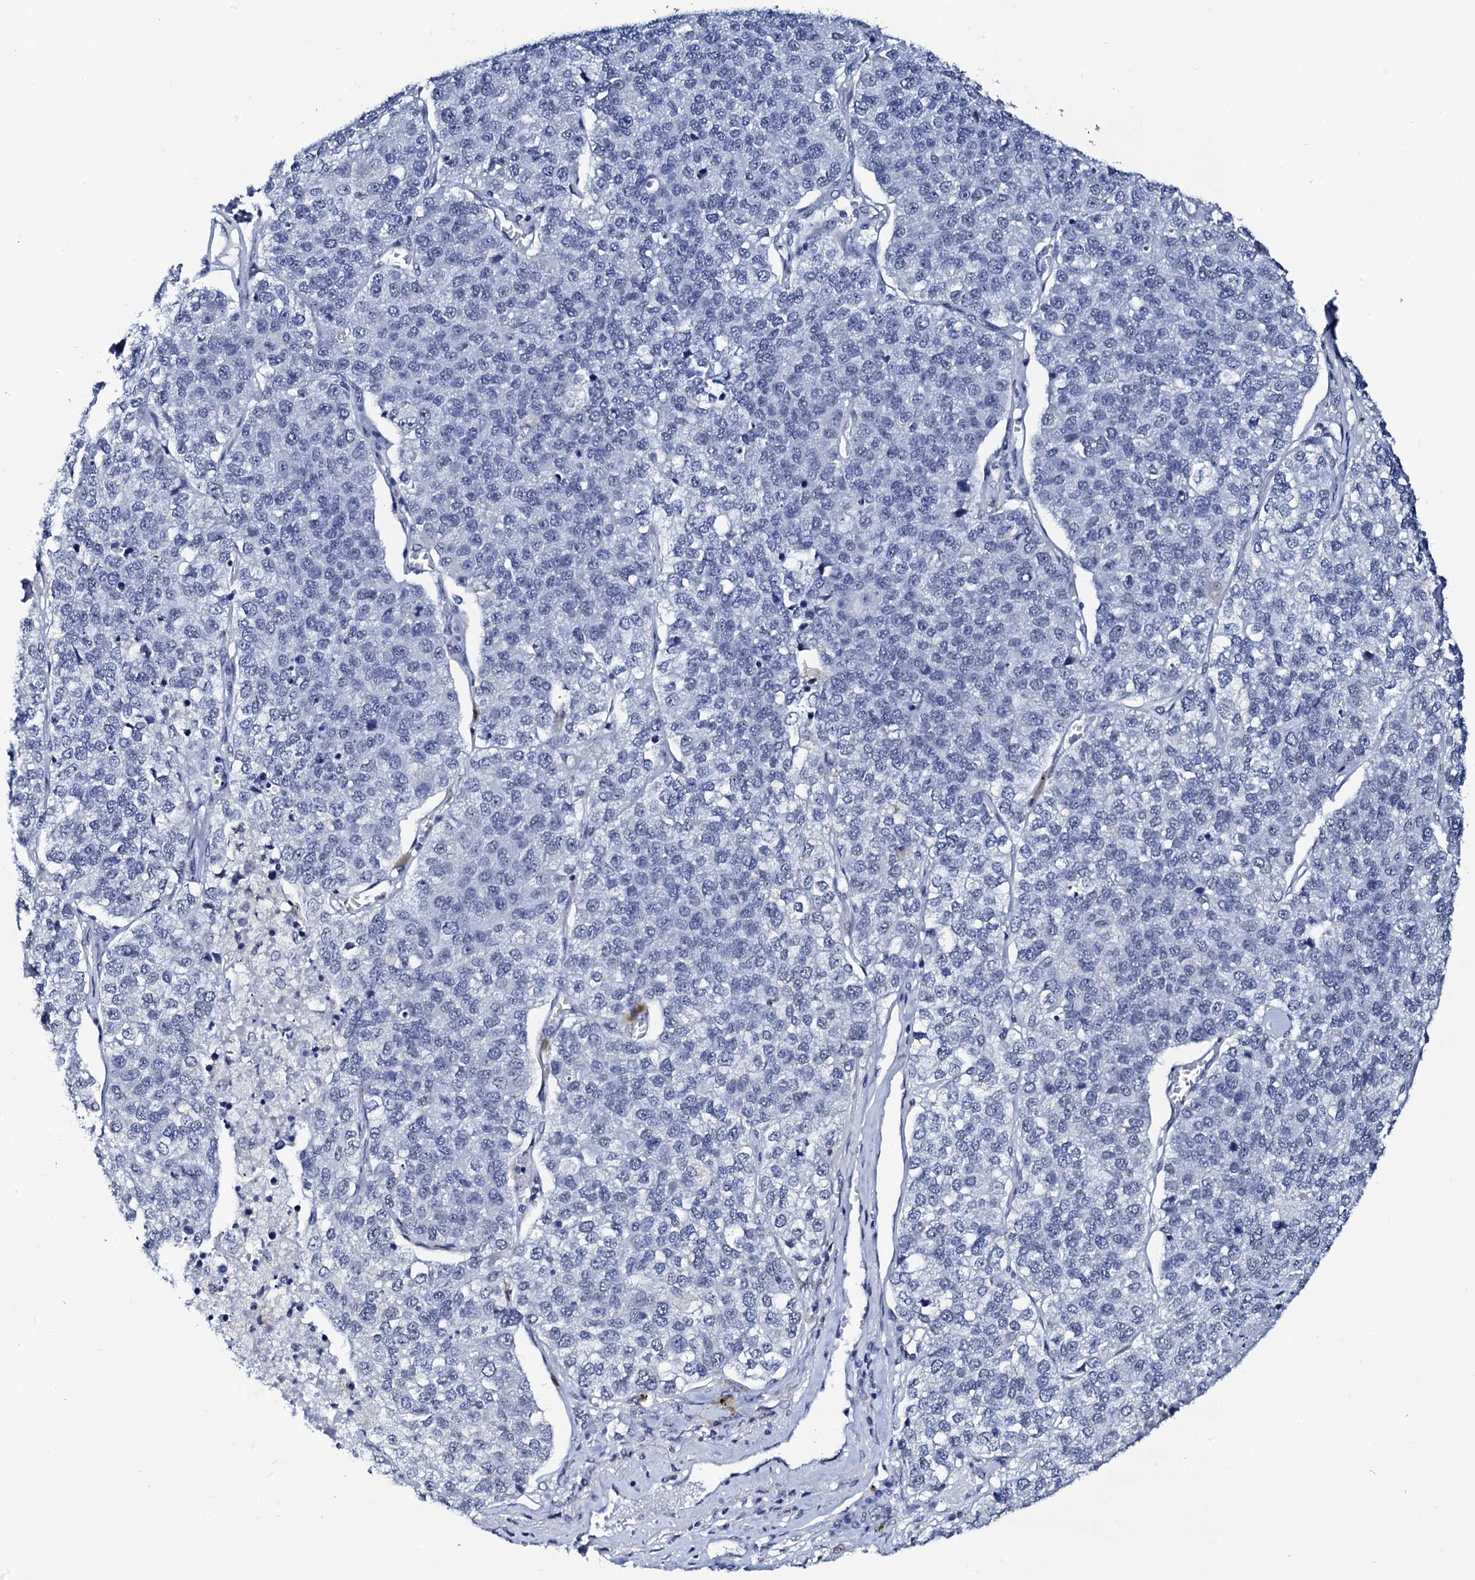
{"staining": {"intensity": "negative", "quantity": "none", "location": "none"}, "tissue": "lung cancer", "cell_type": "Tumor cells", "image_type": "cancer", "snomed": [{"axis": "morphology", "description": "Adenocarcinoma, NOS"}, {"axis": "topography", "description": "Lung"}], "caption": "The photomicrograph displays no significant positivity in tumor cells of lung adenocarcinoma.", "gene": "SPATA19", "patient": {"sex": "male", "age": 49}}